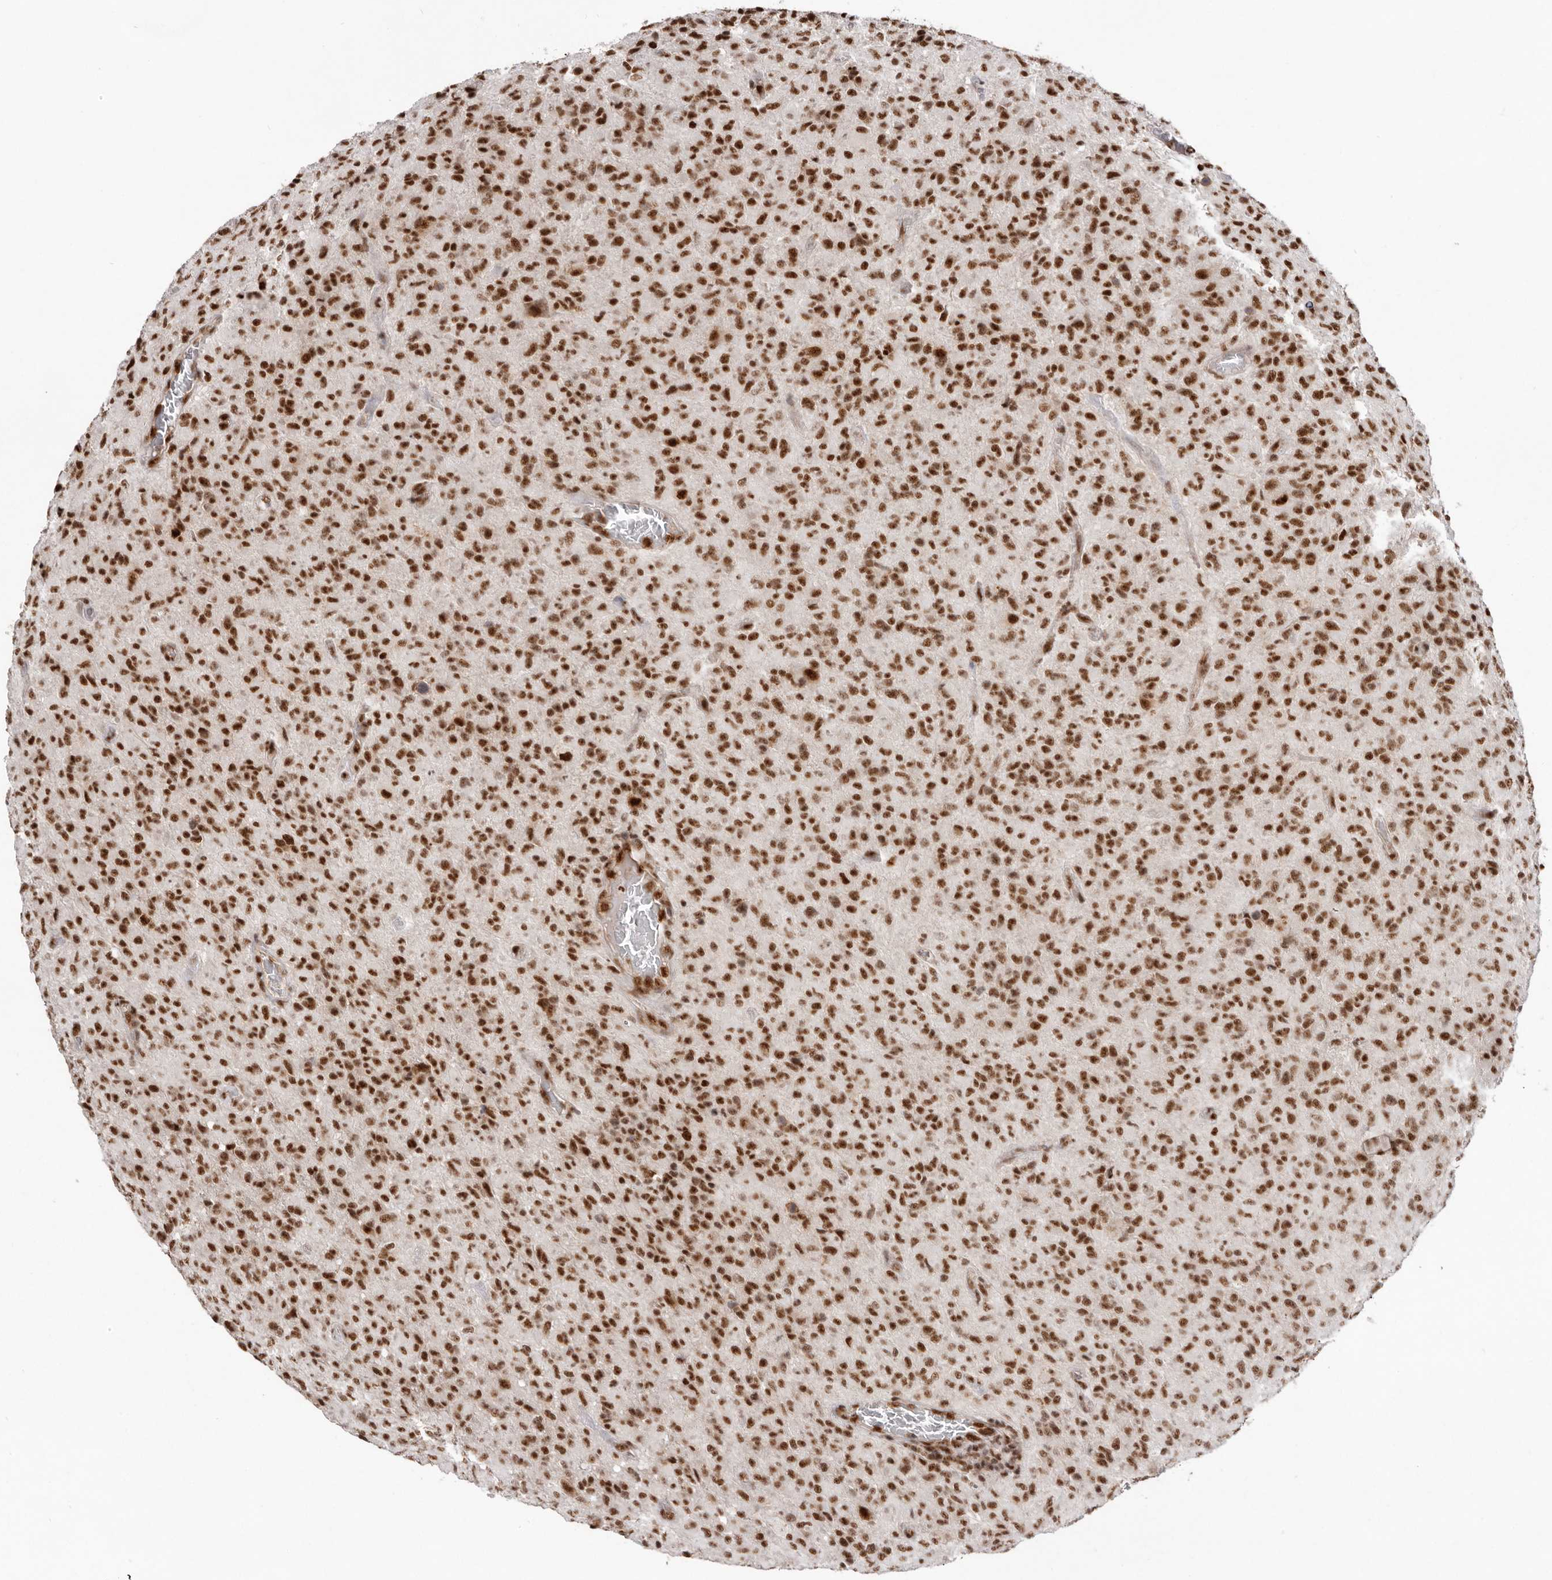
{"staining": {"intensity": "strong", "quantity": ">75%", "location": "nuclear"}, "tissue": "glioma", "cell_type": "Tumor cells", "image_type": "cancer", "snomed": [{"axis": "morphology", "description": "Glioma, malignant, High grade"}, {"axis": "topography", "description": "Brain"}], "caption": "An image of human glioma stained for a protein displays strong nuclear brown staining in tumor cells. (brown staining indicates protein expression, while blue staining denotes nuclei).", "gene": "CHTOP", "patient": {"sex": "female", "age": 57}}